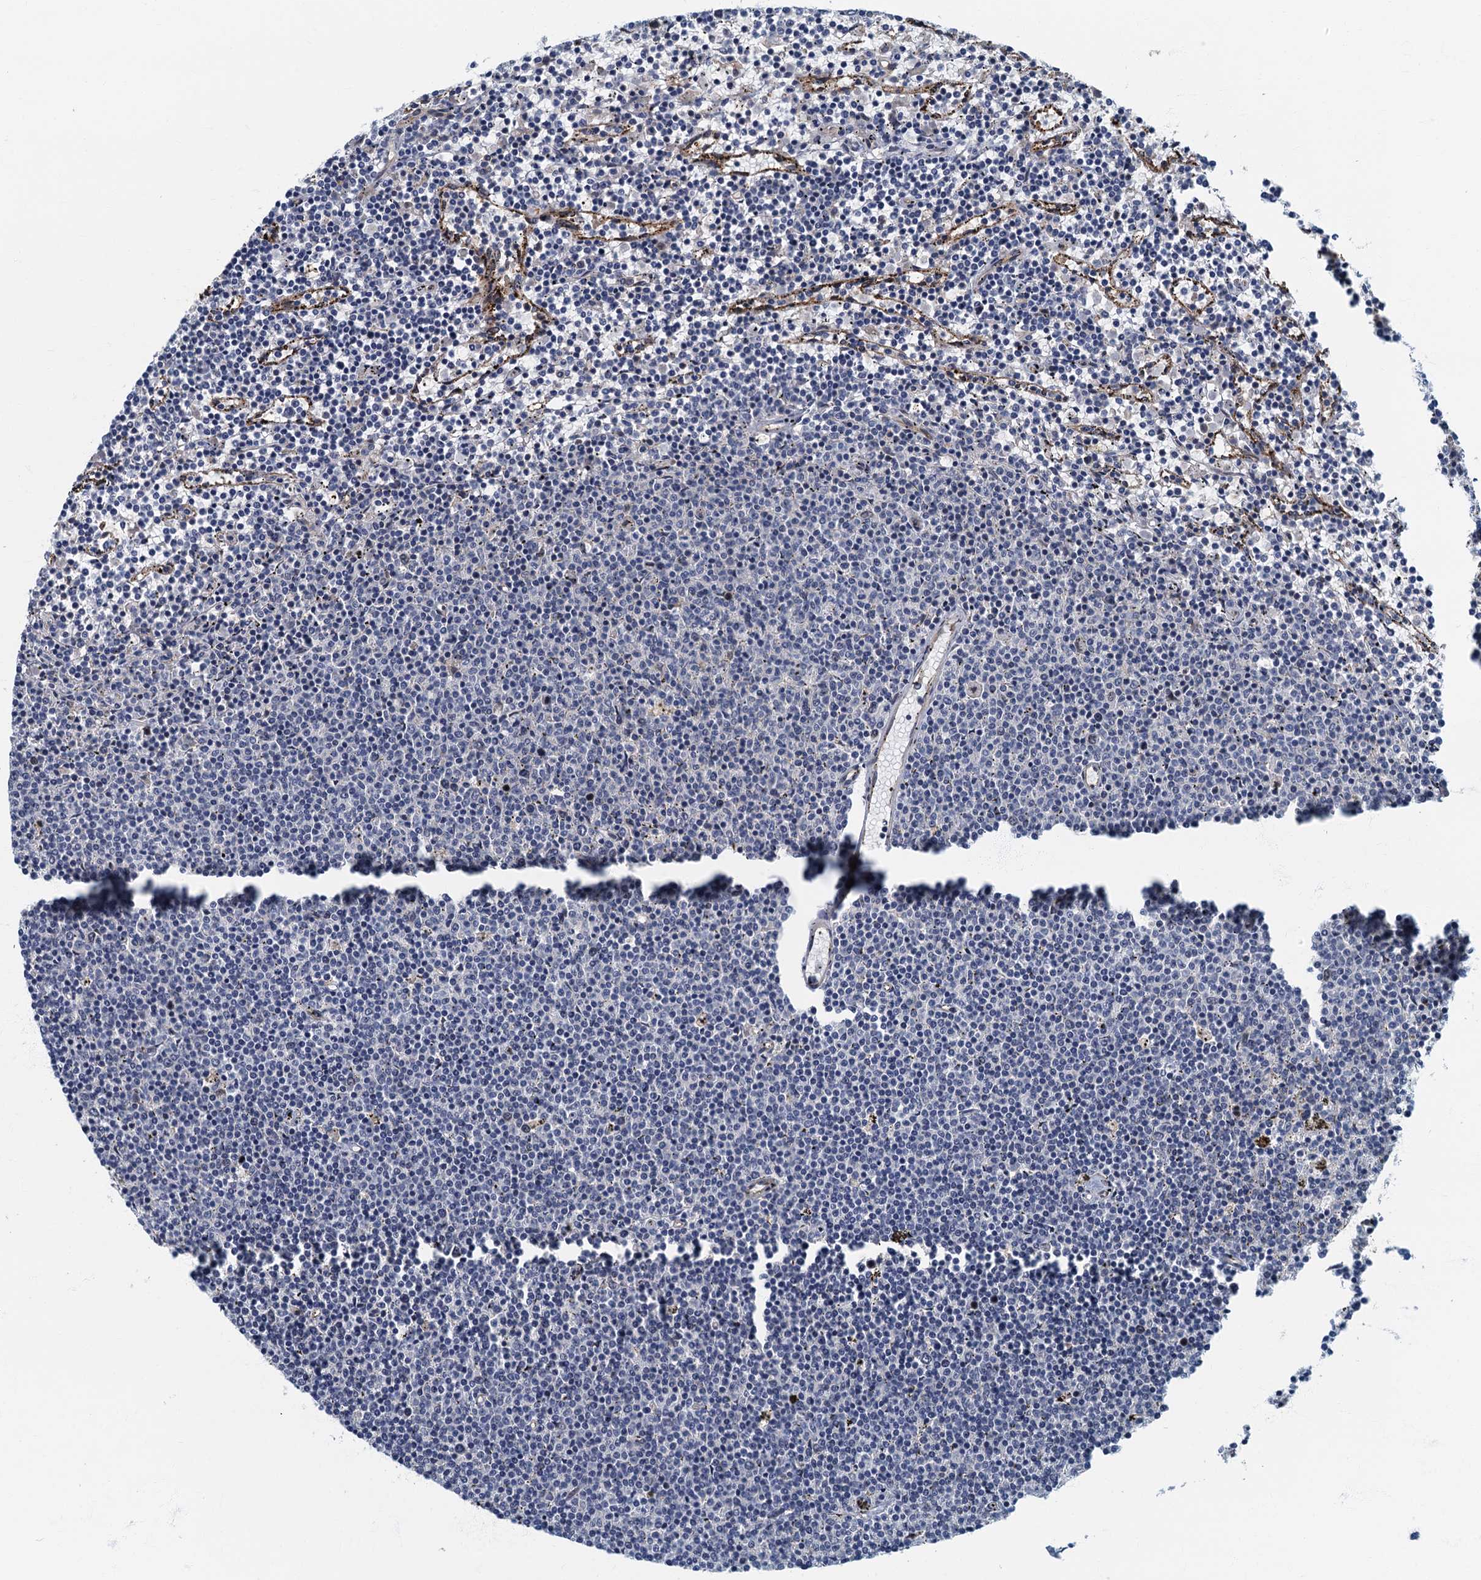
{"staining": {"intensity": "negative", "quantity": "none", "location": "none"}, "tissue": "lymphoma", "cell_type": "Tumor cells", "image_type": "cancer", "snomed": [{"axis": "morphology", "description": "Malignant lymphoma, non-Hodgkin's type, Low grade"}, {"axis": "topography", "description": "Spleen"}], "caption": "Immunohistochemistry (IHC) photomicrograph of malignant lymphoma, non-Hodgkin's type (low-grade) stained for a protein (brown), which displays no staining in tumor cells. (DAB (3,3'-diaminobenzidine) IHC with hematoxylin counter stain).", "gene": "CKAP2L", "patient": {"sex": "female", "age": 50}}